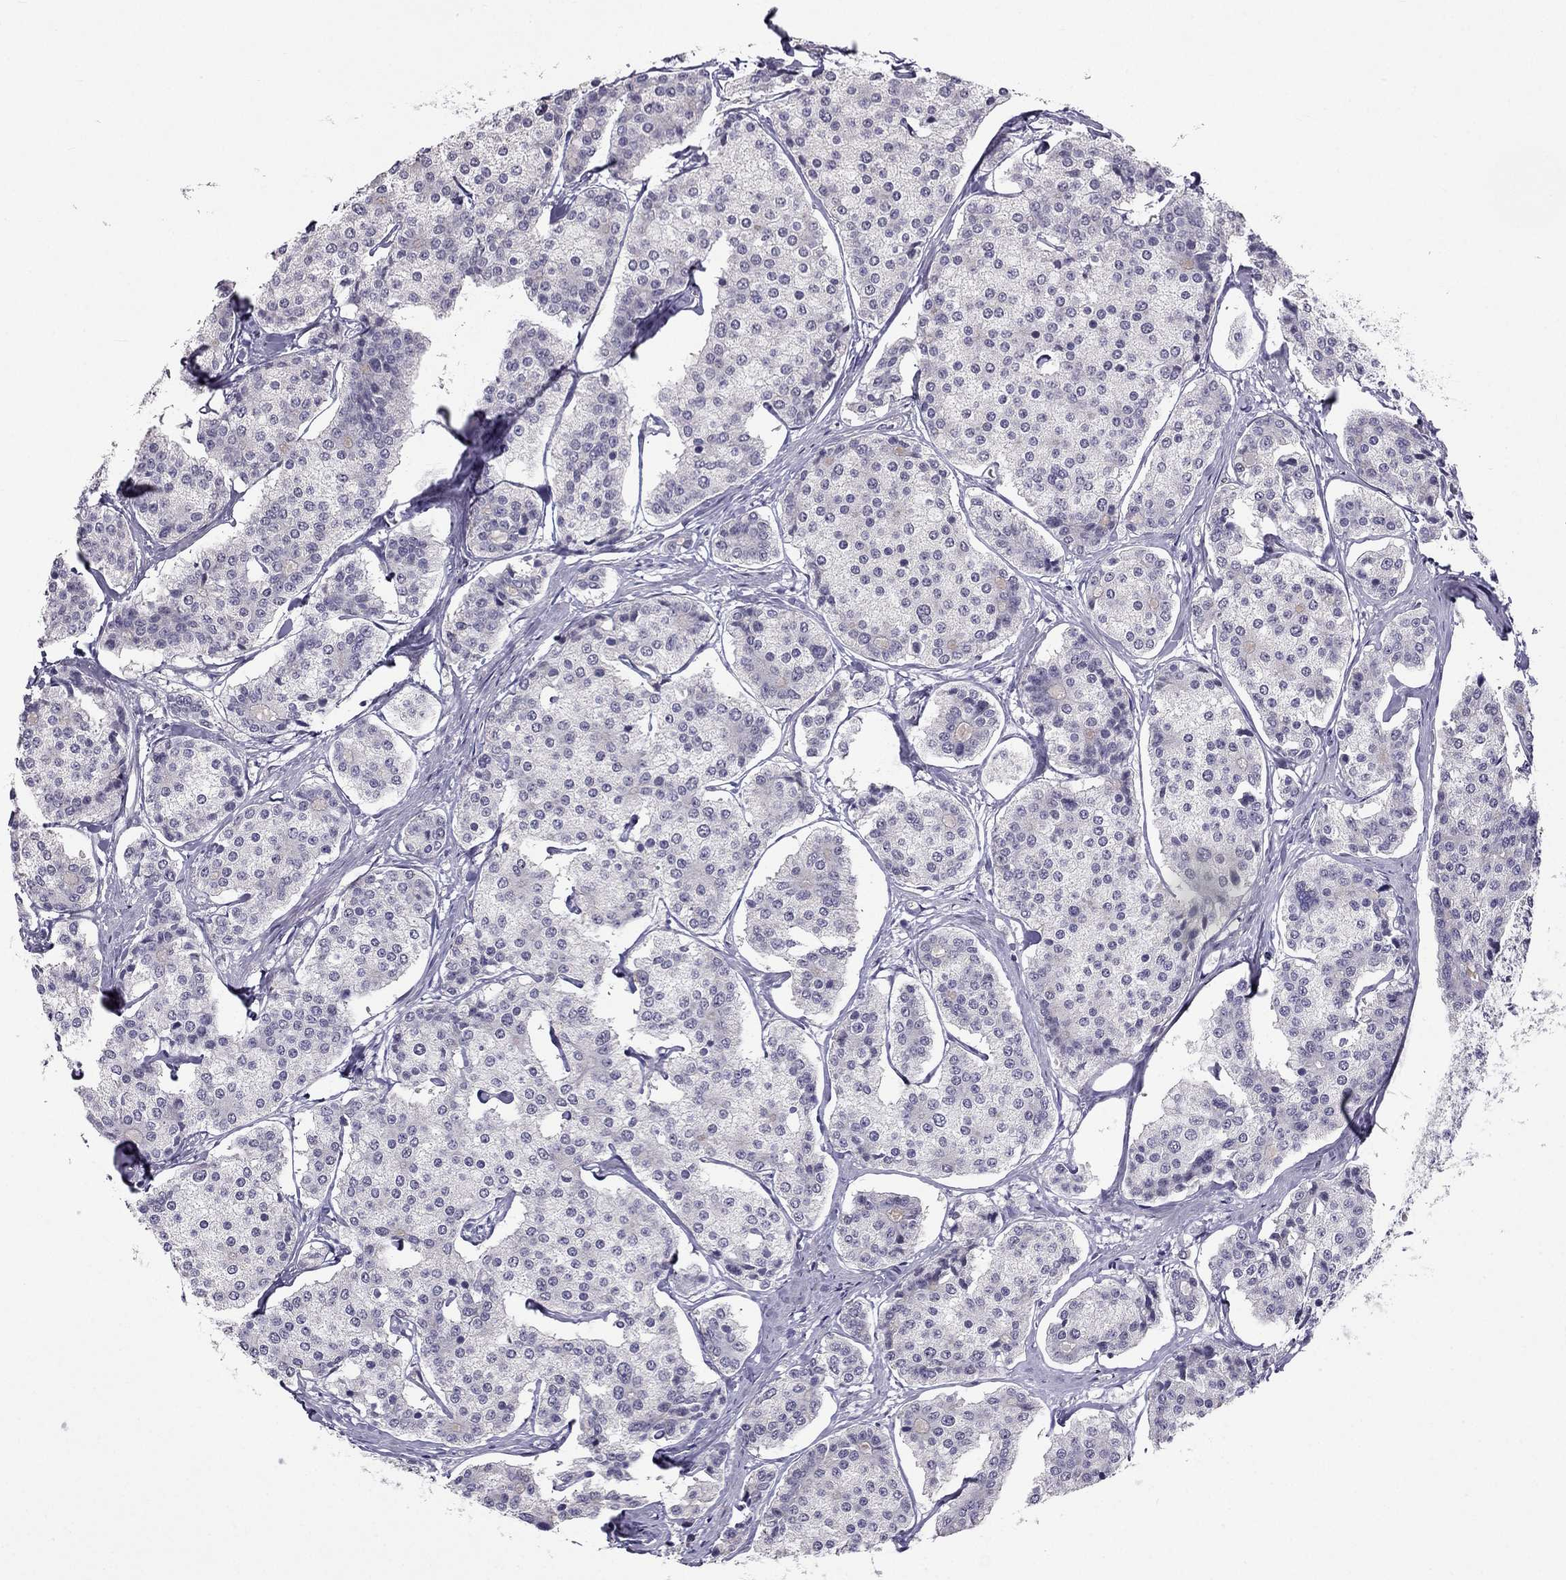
{"staining": {"intensity": "negative", "quantity": "none", "location": "none"}, "tissue": "carcinoid", "cell_type": "Tumor cells", "image_type": "cancer", "snomed": [{"axis": "morphology", "description": "Carcinoid, malignant, NOS"}, {"axis": "topography", "description": "Small intestine"}], "caption": "DAB (3,3'-diaminobenzidine) immunohistochemical staining of human carcinoid exhibits no significant staining in tumor cells. (DAB (3,3'-diaminobenzidine) IHC, high magnification).", "gene": "HSFX1", "patient": {"sex": "female", "age": 65}}